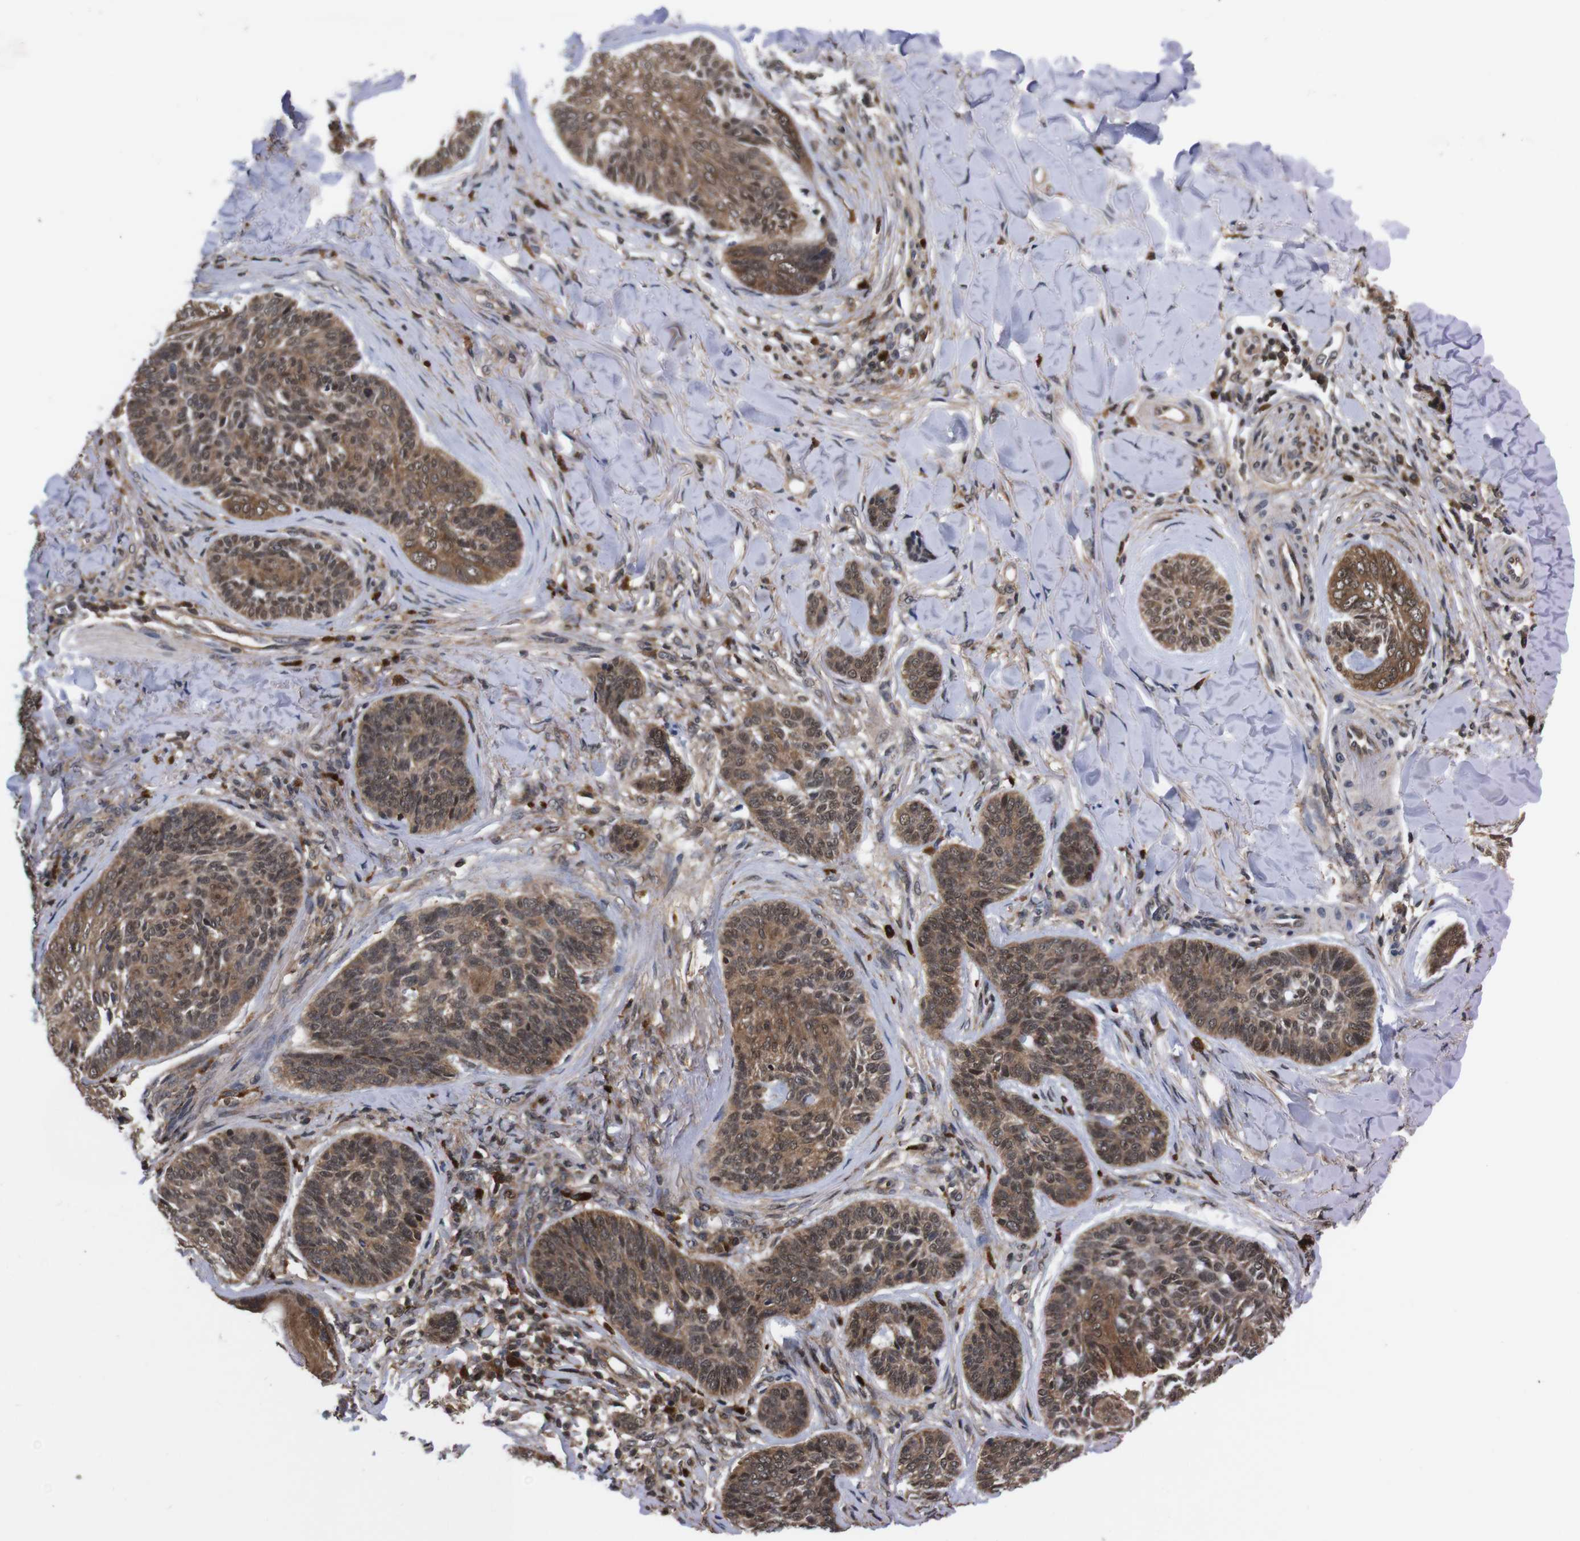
{"staining": {"intensity": "strong", "quantity": ">75%", "location": "cytoplasmic/membranous,nuclear"}, "tissue": "skin cancer", "cell_type": "Tumor cells", "image_type": "cancer", "snomed": [{"axis": "morphology", "description": "Basal cell carcinoma"}, {"axis": "topography", "description": "Skin"}], "caption": "The micrograph demonstrates staining of skin cancer, revealing strong cytoplasmic/membranous and nuclear protein staining (brown color) within tumor cells.", "gene": "UBQLN2", "patient": {"sex": "male", "age": 43}}